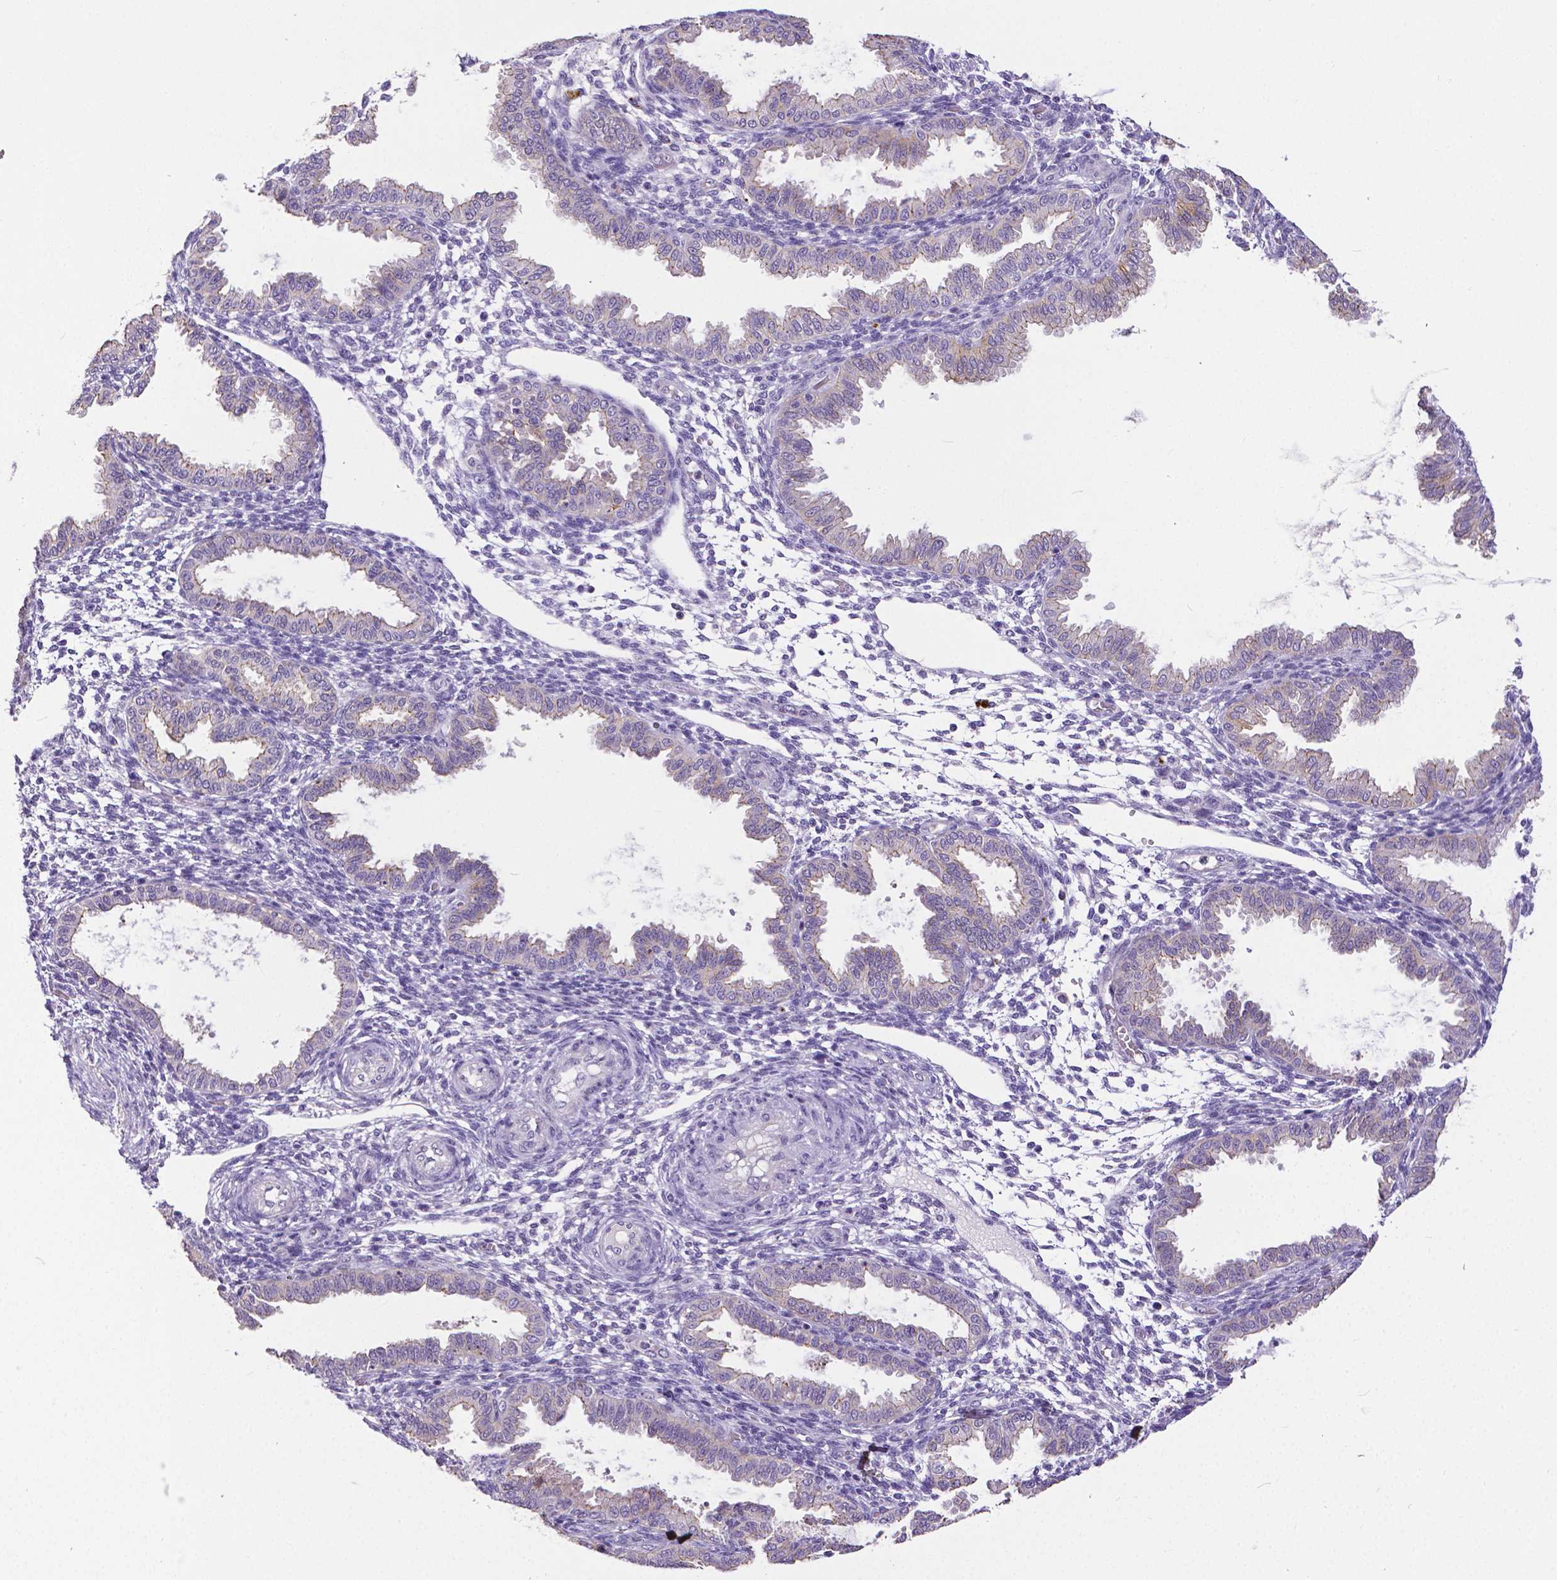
{"staining": {"intensity": "negative", "quantity": "none", "location": "none"}, "tissue": "endometrium", "cell_type": "Cells in endometrial stroma", "image_type": "normal", "snomed": [{"axis": "morphology", "description": "Normal tissue, NOS"}, {"axis": "topography", "description": "Endometrium"}], "caption": "This histopathology image is of unremarkable endometrium stained with IHC to label a protein in brown with the nuclei are counter-stained blue. There is no staining in cells in endometrial stroma. (DAB immunohistochemistry visualized using brightfield microscopy, high magnification).", "gene": "OCLN", "patient": {"sex": "female", "age": 33}}